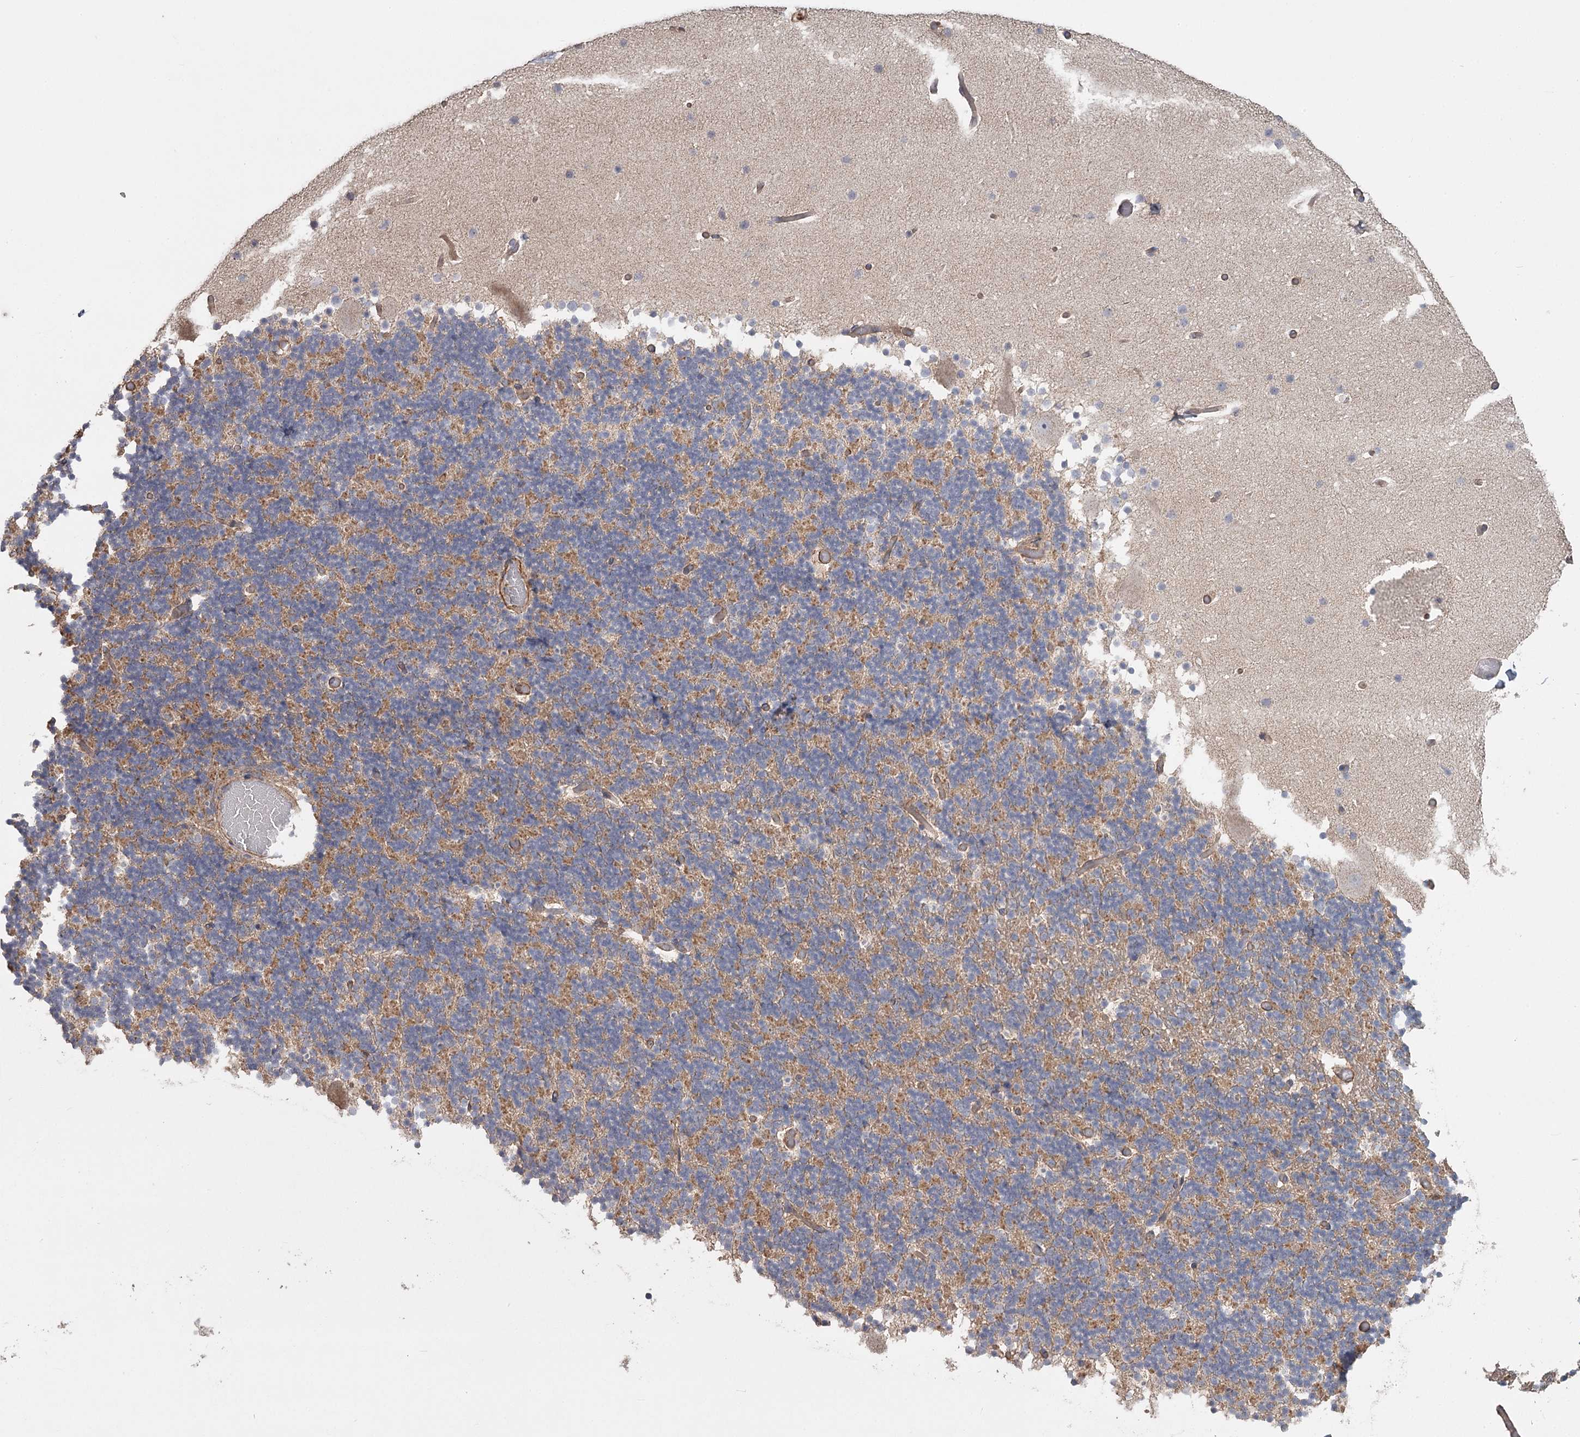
{"staining": {"intensity": "moderate", "quantity": ">75%", "location": "cytoplasmic/membranous"}, "tissue": "cerebellum", "cell_type": "Cells in granular layer", "image_type": "normal", "snomed": [{"axis": "morphology", "description": "Normal tissue, NOS"}, {"axis": "topography", "description": "Cerebellum"}], "caption": "IHC histopathology image of unremarkable cerebellum: human cerebellum stained using immunohistochemistry displays medium levels of moderate protein expression localized specifically in the cytoplasmic/membranous of cells in granular layer, appearing as a cytoplasmic/membranous brown color.", "gene": "DHRS9", "patient": {"sex": "male", "age": 57}}